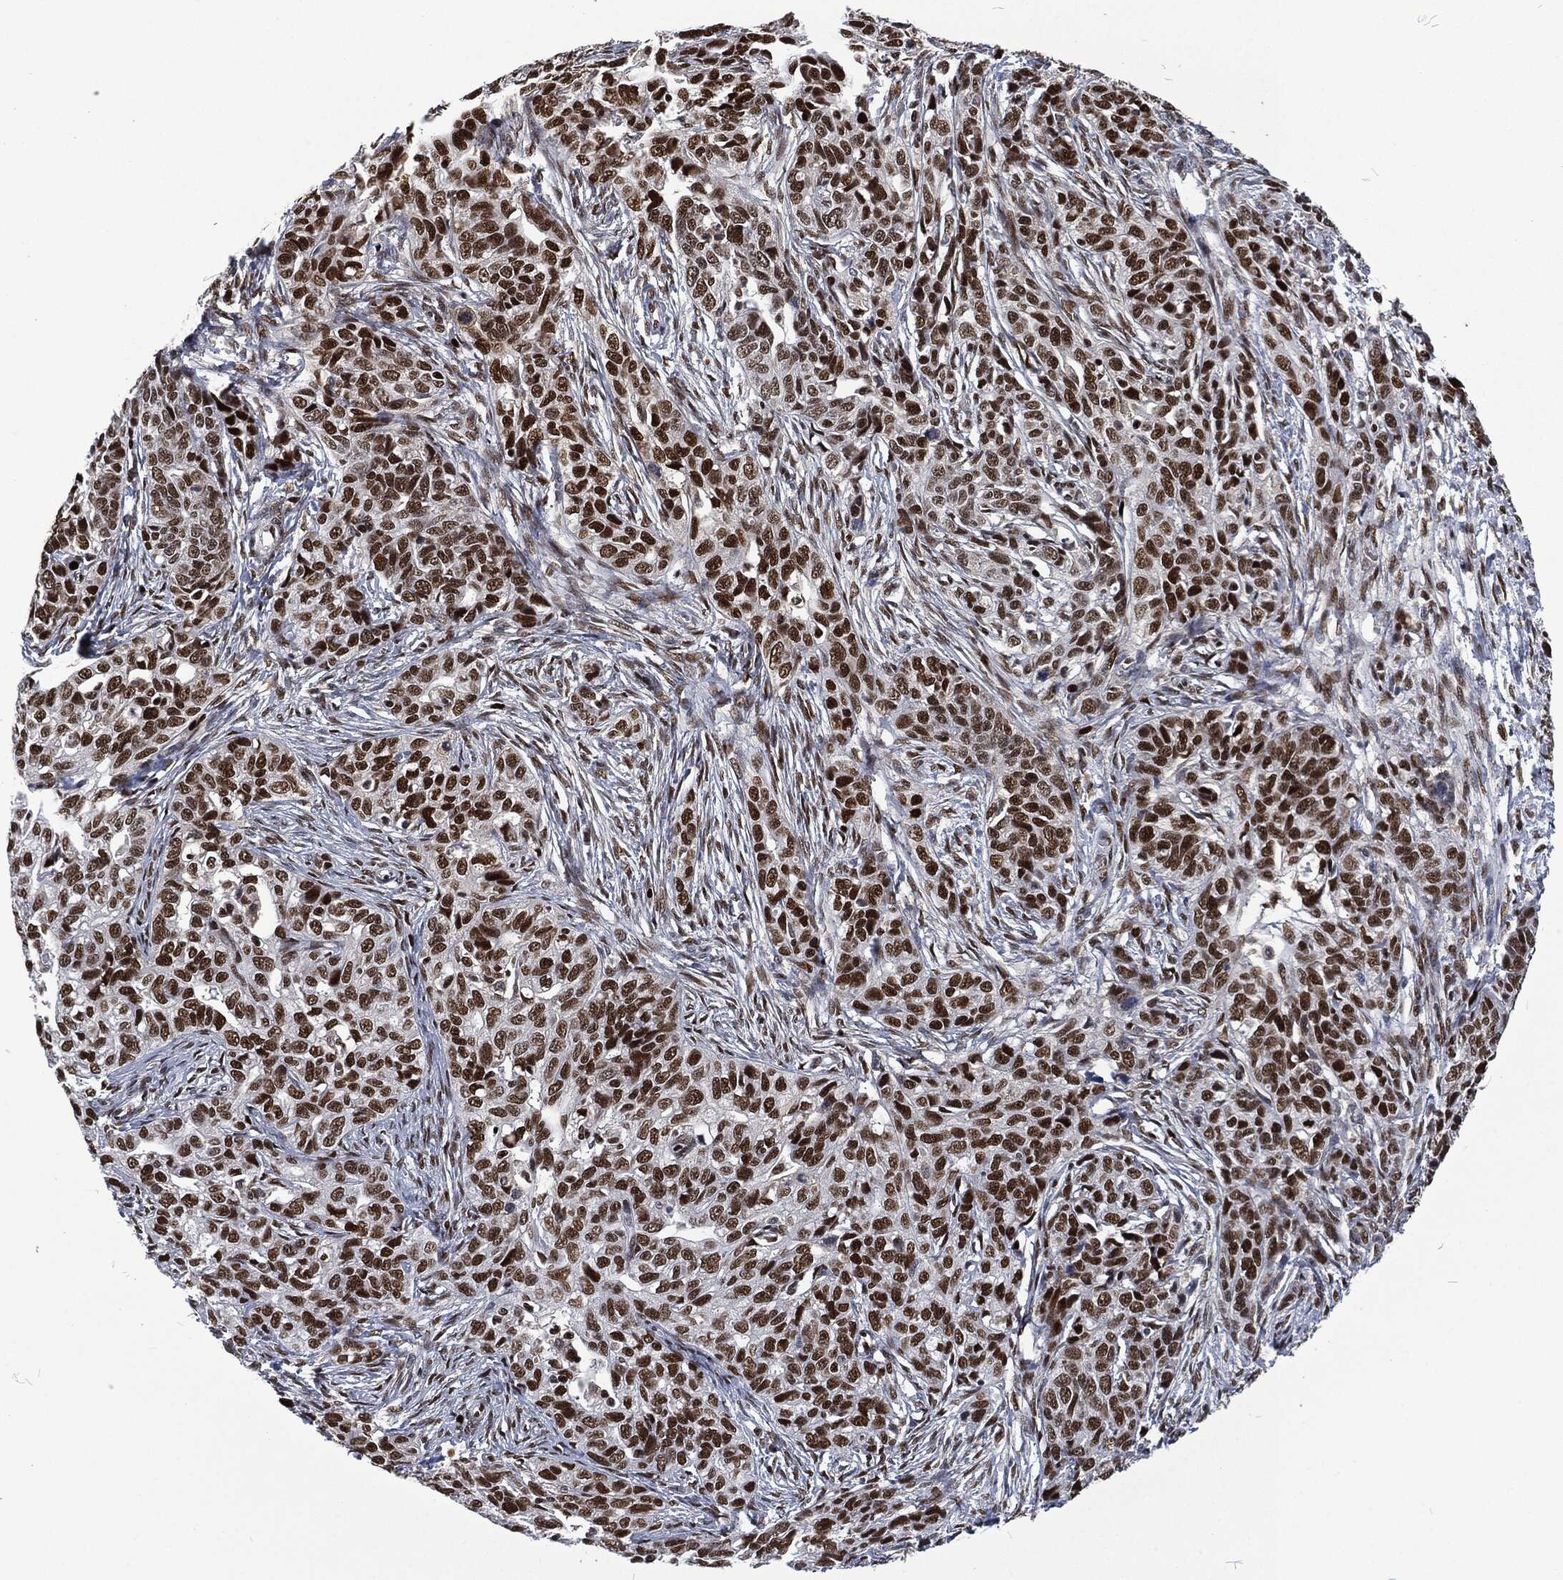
{"staining": {"intensity": "strong", "quantity": "25%-75%", "location": "nuclear"}, "tissue": "ovarian cancer", "cell_type": "Tumor cells", "image_type": "cancer", "snomed": [{"axis": "morphology", "description": "Cystadenocarcinoma, serous, NOS"}, {"axis": "topography", "description": "Ovary"}], "caption": "Protein staining of serous cystadenocarcinoma (ovarian) tissue demonstrates strong nuclear expression in approximately 25%-75% of tumor cells.", "gene": "DCPS", "patient": {"sex": "female", "age": 71}}